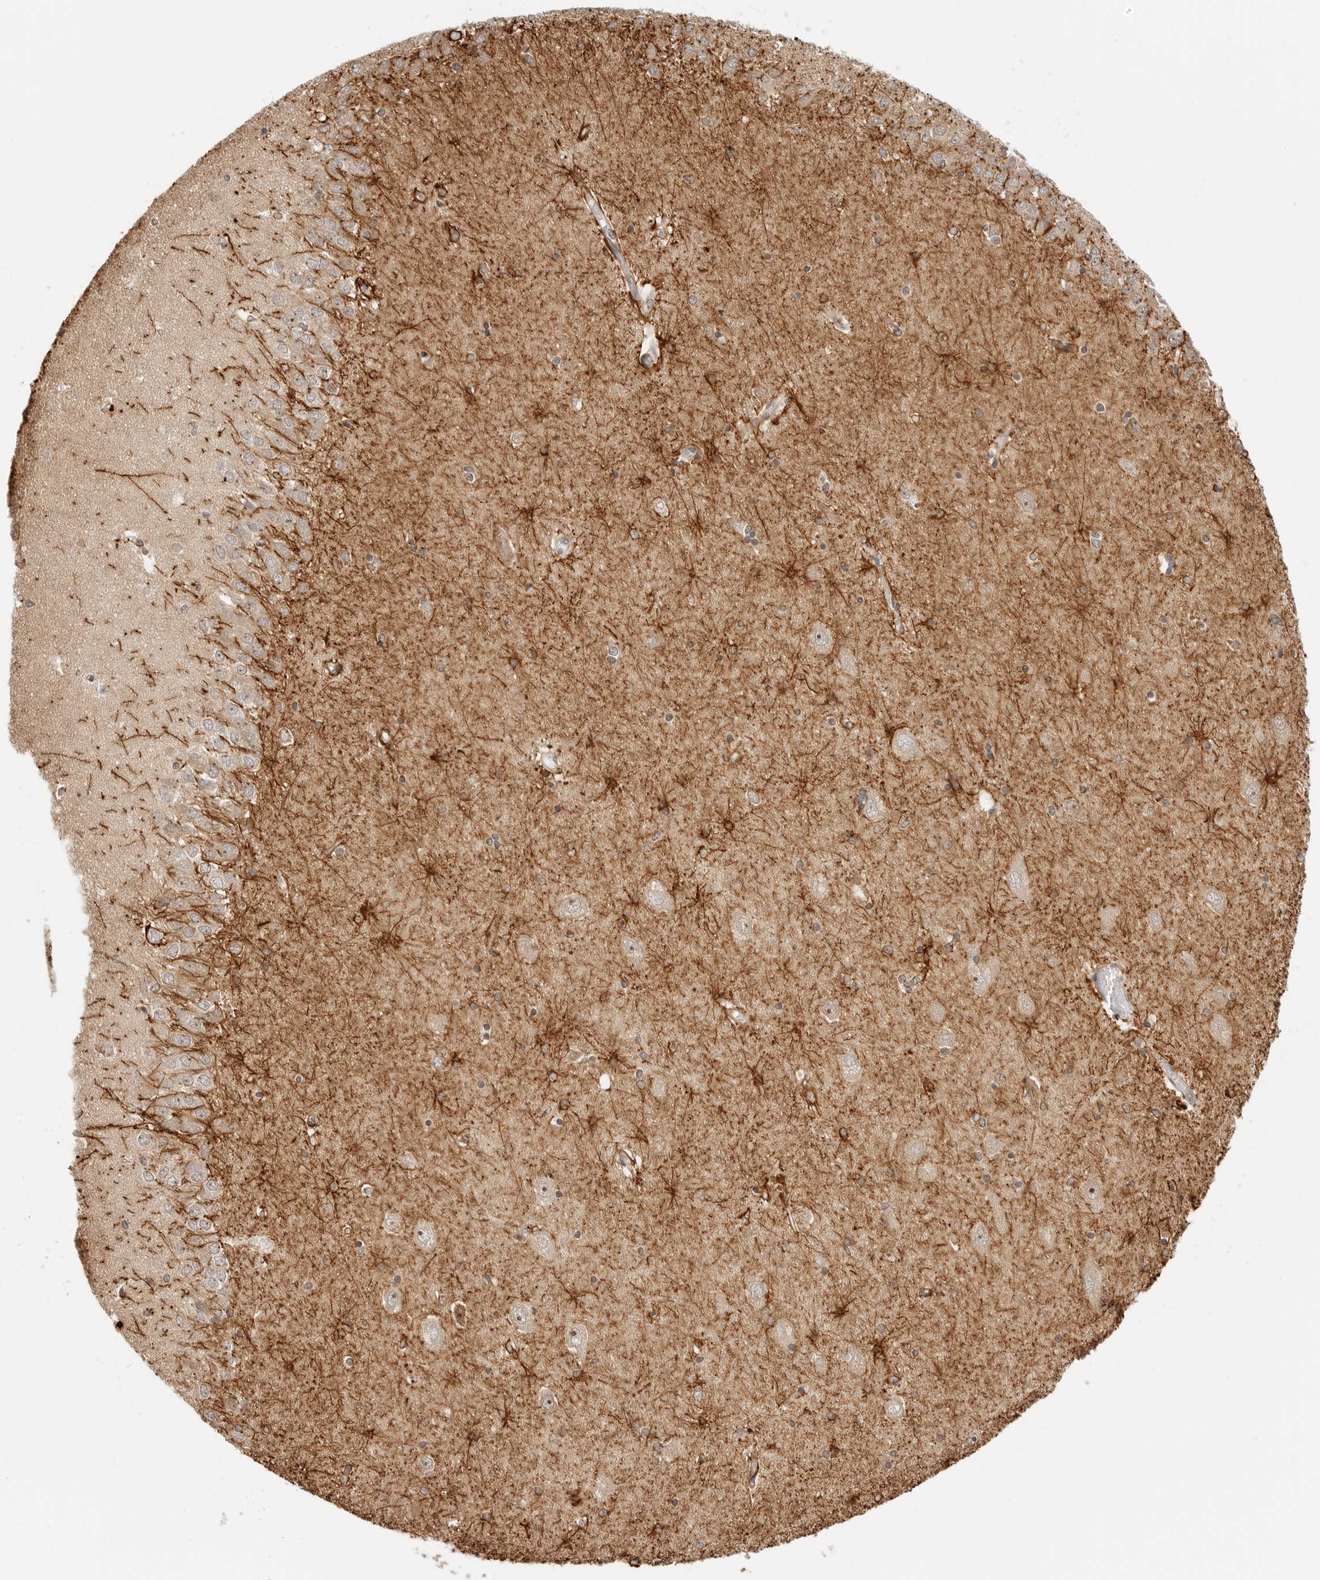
{"staining": {"intensity": "strong", "quantity": "<25%", "location": "cytoplasmic/membranous"}, "tissue": "hippocampus", "cell_type": "Glial cells", "image_type": "normal", "snomed": [{"axis": "morphology", "description": "Normal tissue, NOS"}, {"axis": "topography", "description": "Hippocampus"}], "caption": "The photomicrograph displays a brown stain indicating the presence of a protein in the cytoplasmic/membranous of glial cells in hippocampus. (brown staining indicates protein expression, while blue staining denotes nuclei).", "gene": "GORAB", "patient": {"sex": "male", "age": 45}}